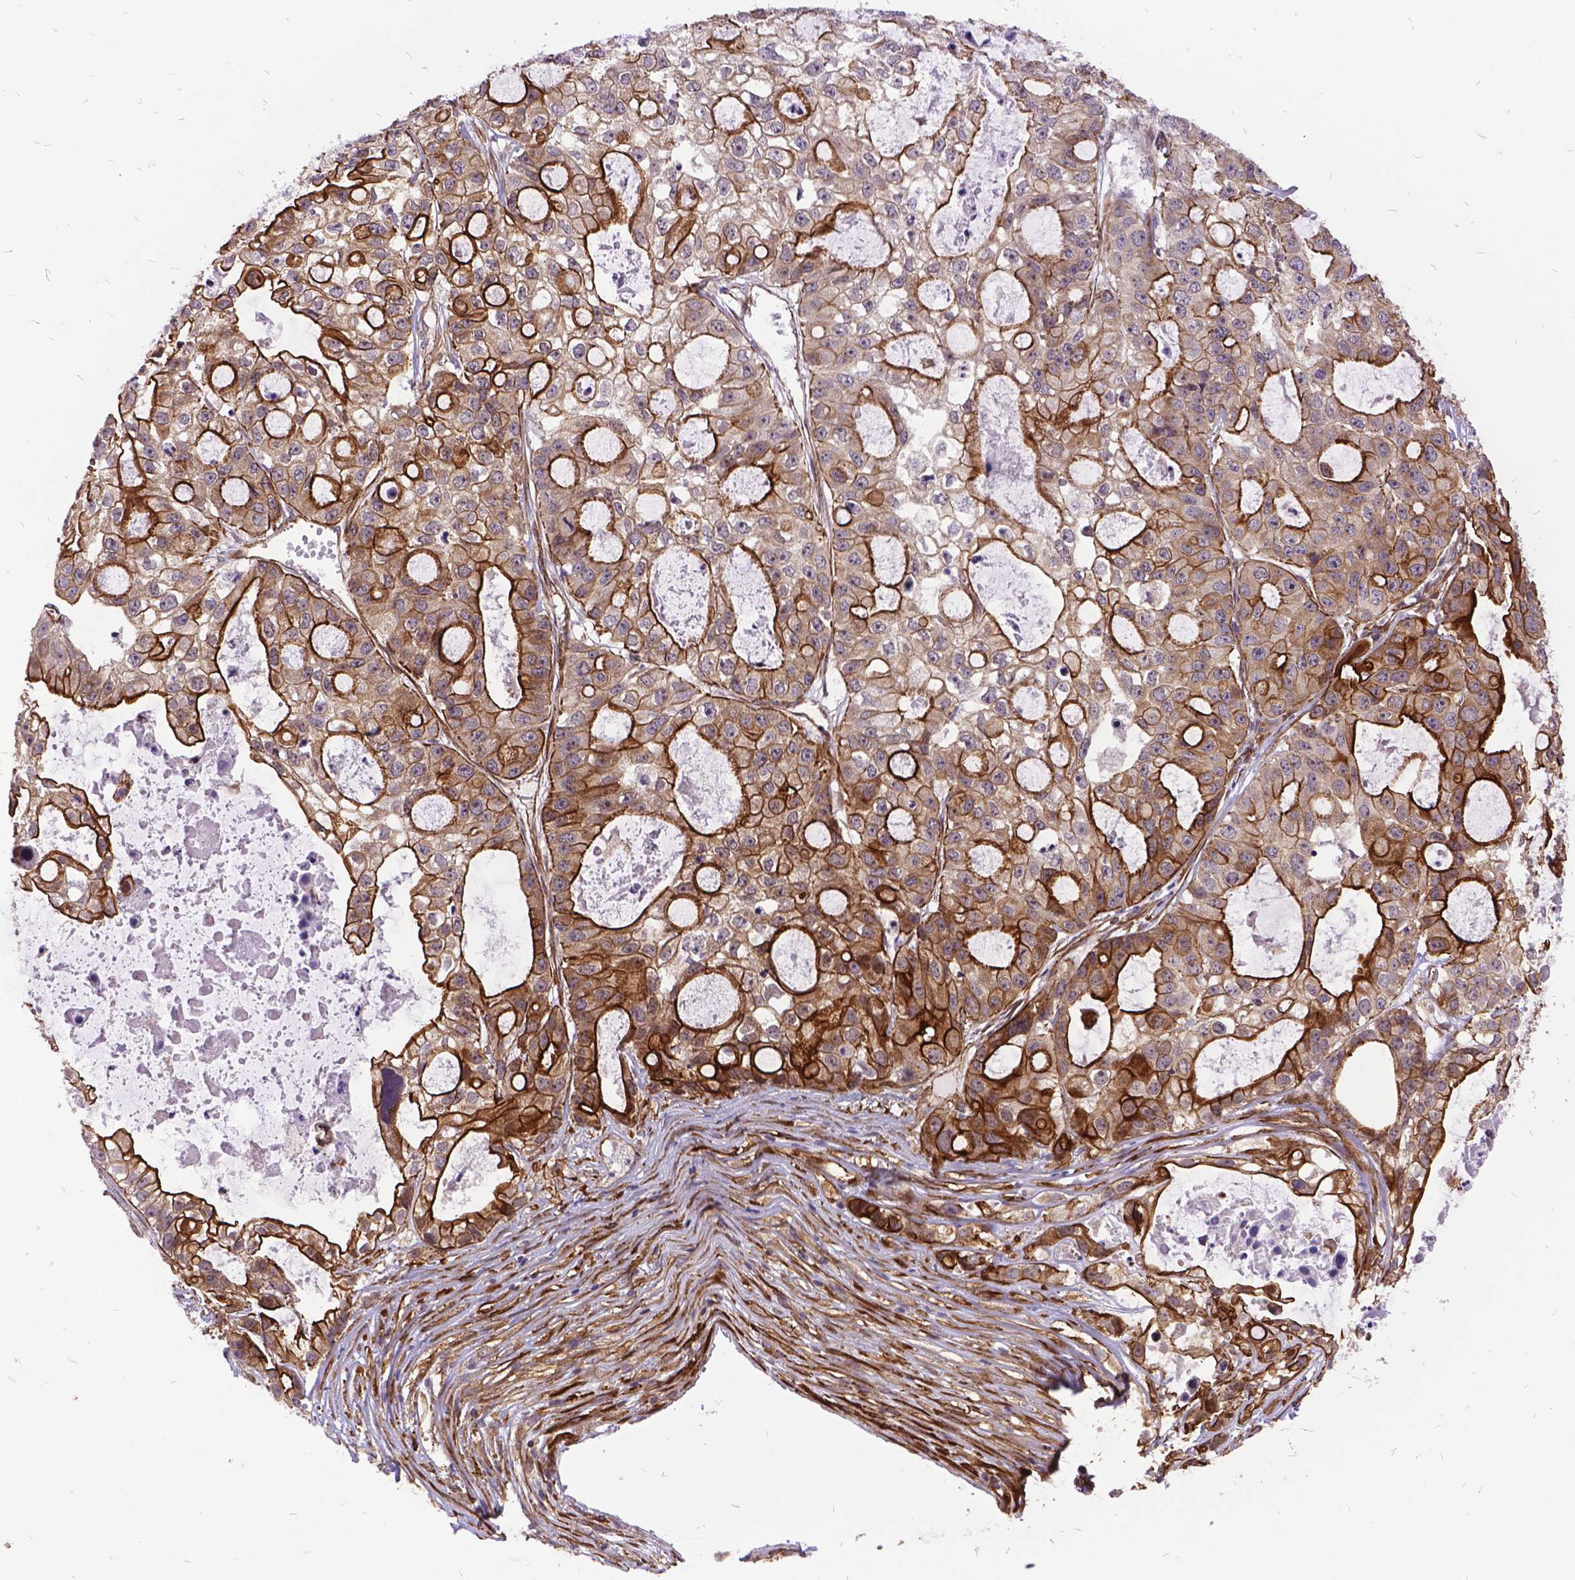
{"staining": {"intensity": "moderate", "quantity": ">75%", "location": "cytoplasmic/membranous"}, "tissue": "ovarian cancer", "cell_type": "Tumor cells", "image_type": "cancer", "snomed": [{"axis": "morphology", "description": "Cystadenocarcinoma, serous, NOS"}, {"axis": "topography", "description": "Ovary"}], "caption": "Ovarian cancer (serous cystadenocarcinoma) was stained to show a protein in brown. There is medium levels of moderate cytoplasmic/membranous positivity in about >75% of tumor cells. Immunohistochemistry stains the protein of interest in brown and the nuclei are stained blue.", "gene": "GRB7", "patient": {"sex": "female", "age": 56}}